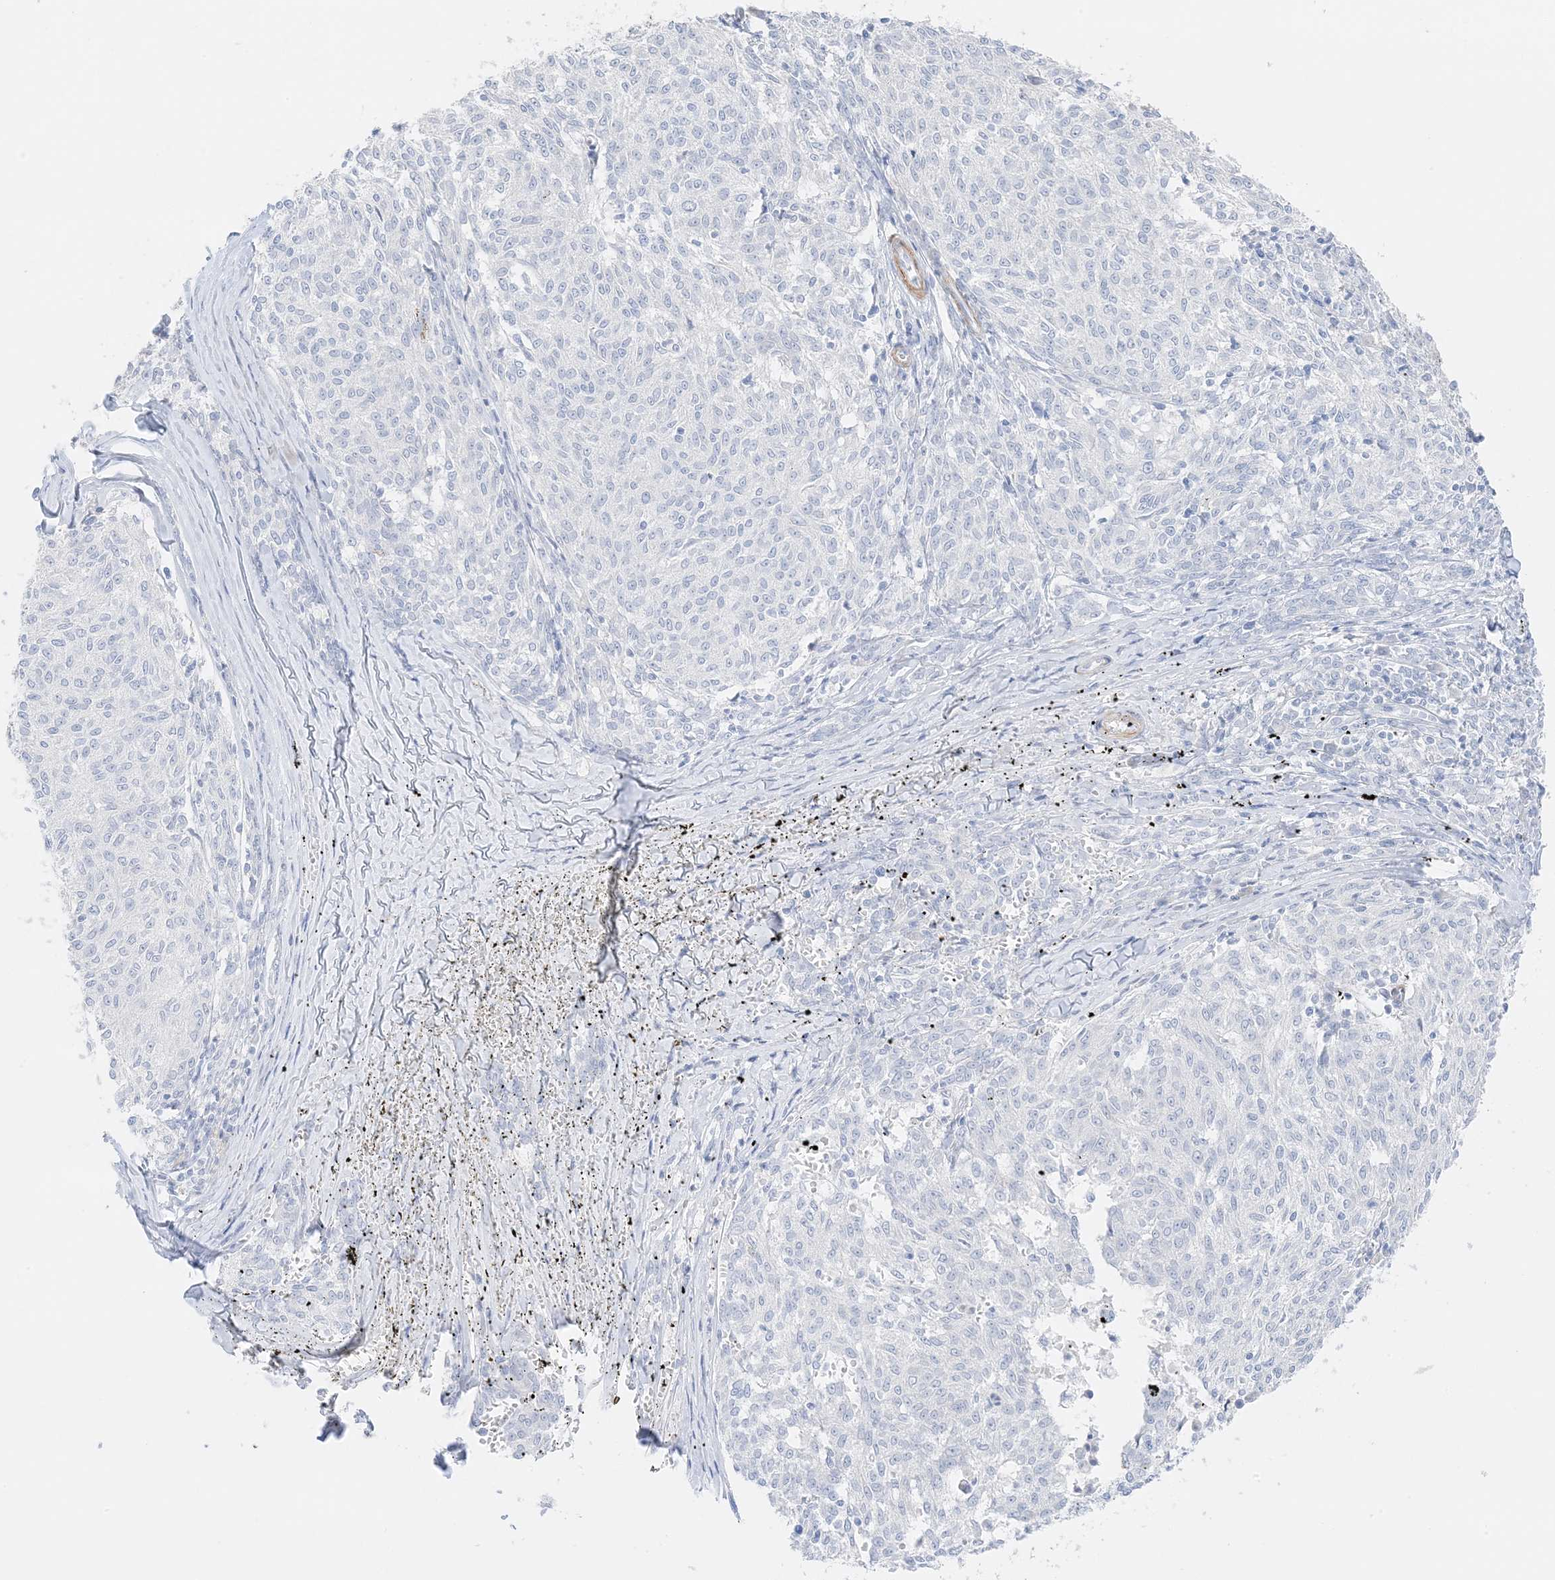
{"staining": {"intensity": "negative", "quantity": "none", "location": "none"}, "tissue": "melanoma", "cell_type": "Tumor cells", "image_type": "cancer", "snomed": [{"axis": "morphology", "description": "Malignant melanoma, NOS"}, {"axis": "topography", "description": "Skin"}], "caption": "Melanoma stained for a protein using IHC demonstrates no positivity tumor cells.", "gene": "SLC22A13", "patient": {"sex": "female", "age": 72}}